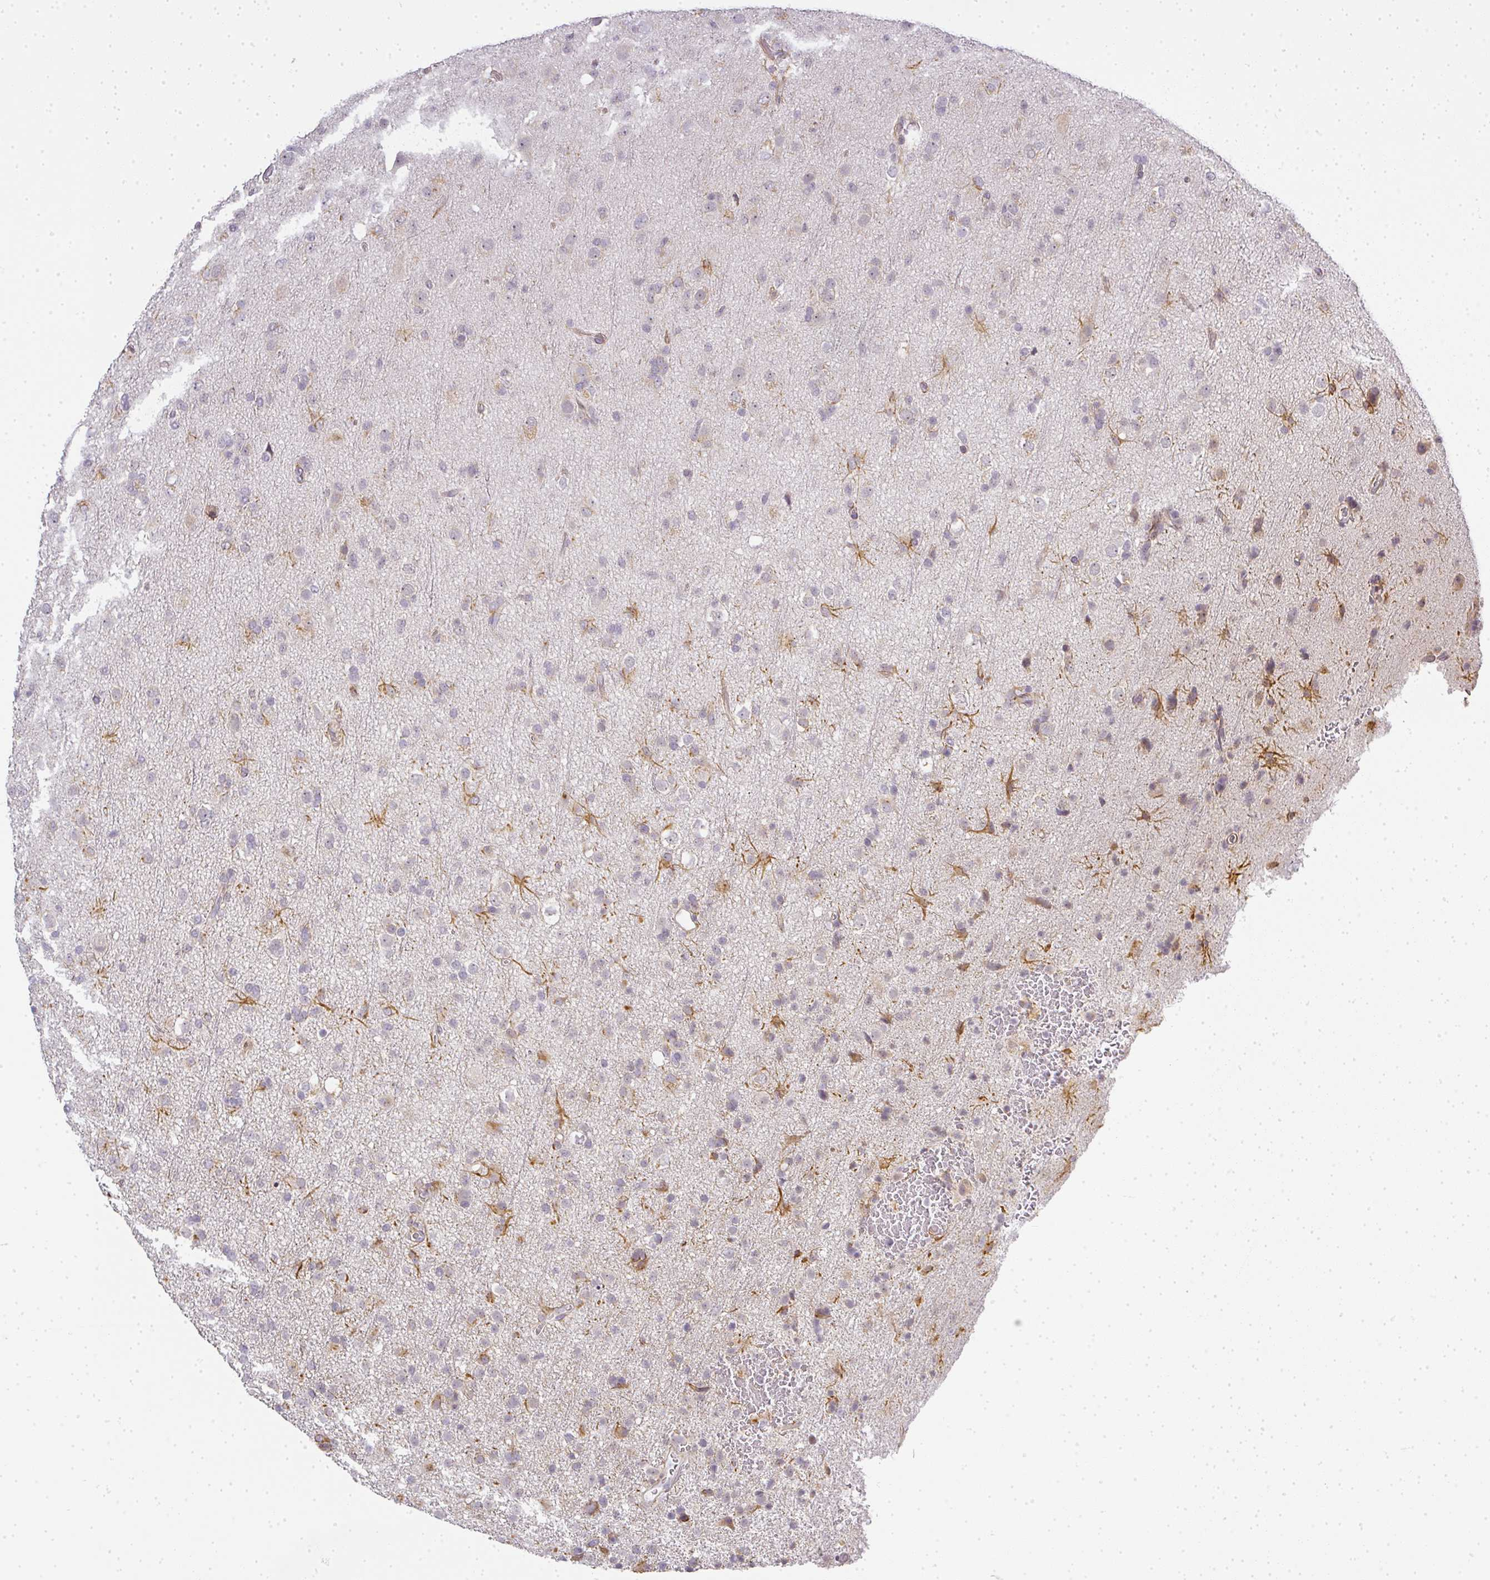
{"staining": {"intensity": "negative", "quantity": "none", "location": "none"}, "tissue": "glioma", "cell_type": "Tumor cells", "image_type": "cancer", "snomed": [{"axis": "morphology", "description": "Glioma, malignant, Low grade"}, {"axis": "topography", "description": "Brain"}], "caption": "Image shows no protein expression in tumor cells of malignant glioma (low-grade) tissue.", "gene": "MED19", "patient": {"sex": "male", "age": 65}}